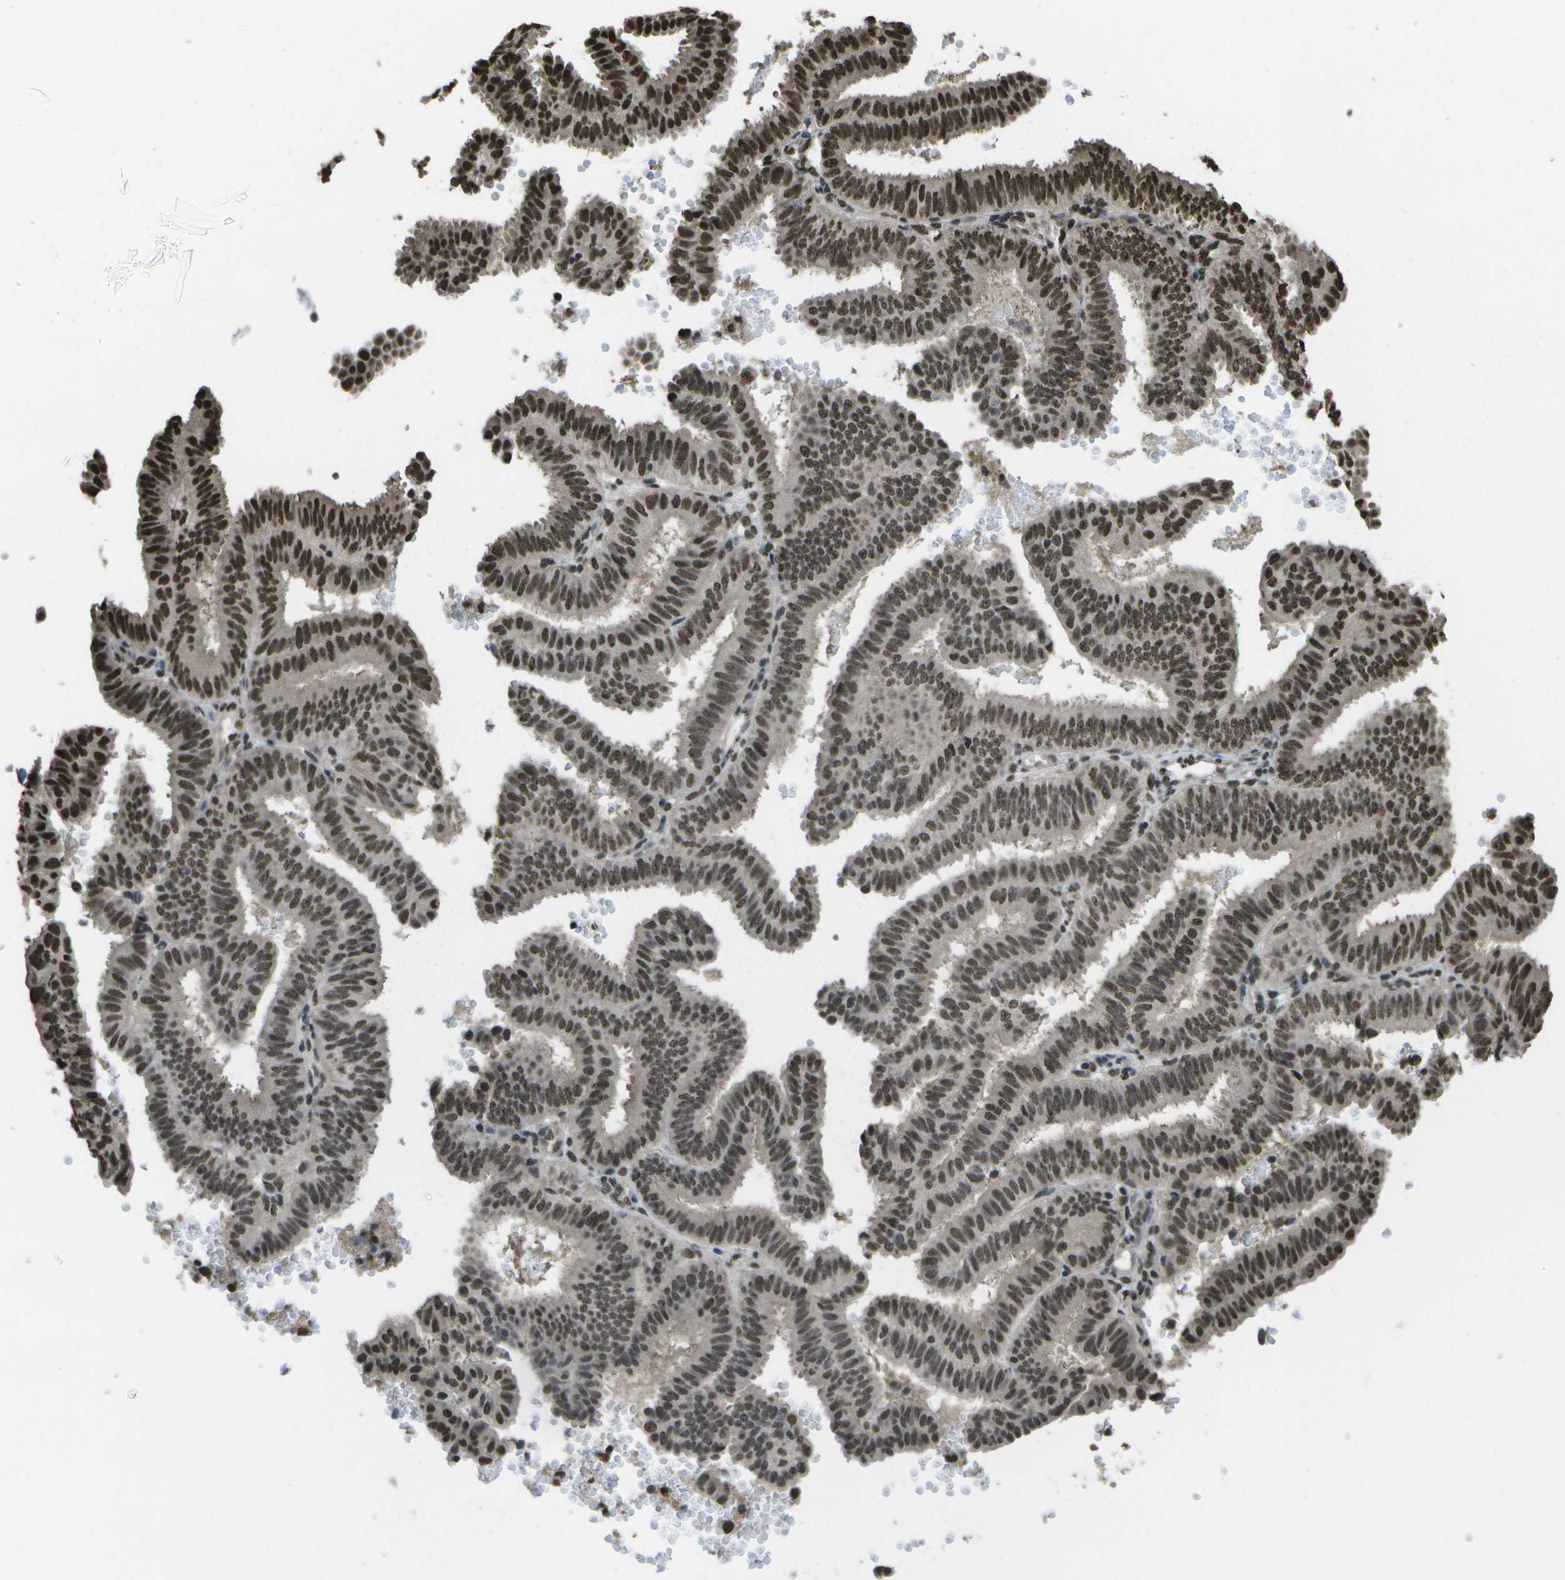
{"staining": {"intensity": "strong", "quantity": ">75%", "location": "nuclear"}, "tissue": "endometrial cancer", "cell_type": "Tumor cells", "image_type": "cancer", "snomed": [{"axis": "morphology", "description": "Adenocarcinoma, NOS"}, {"axis": "topography", "description": "Endometrium"}], "caption": "High-power microscopy captured an immunohistochemistry image of endometrial cancer, revealing strong nuclear expression in approximately >75% of tumor cells.", "gene": "SPEN", "patient": {"sex": "female", "age": 58}}